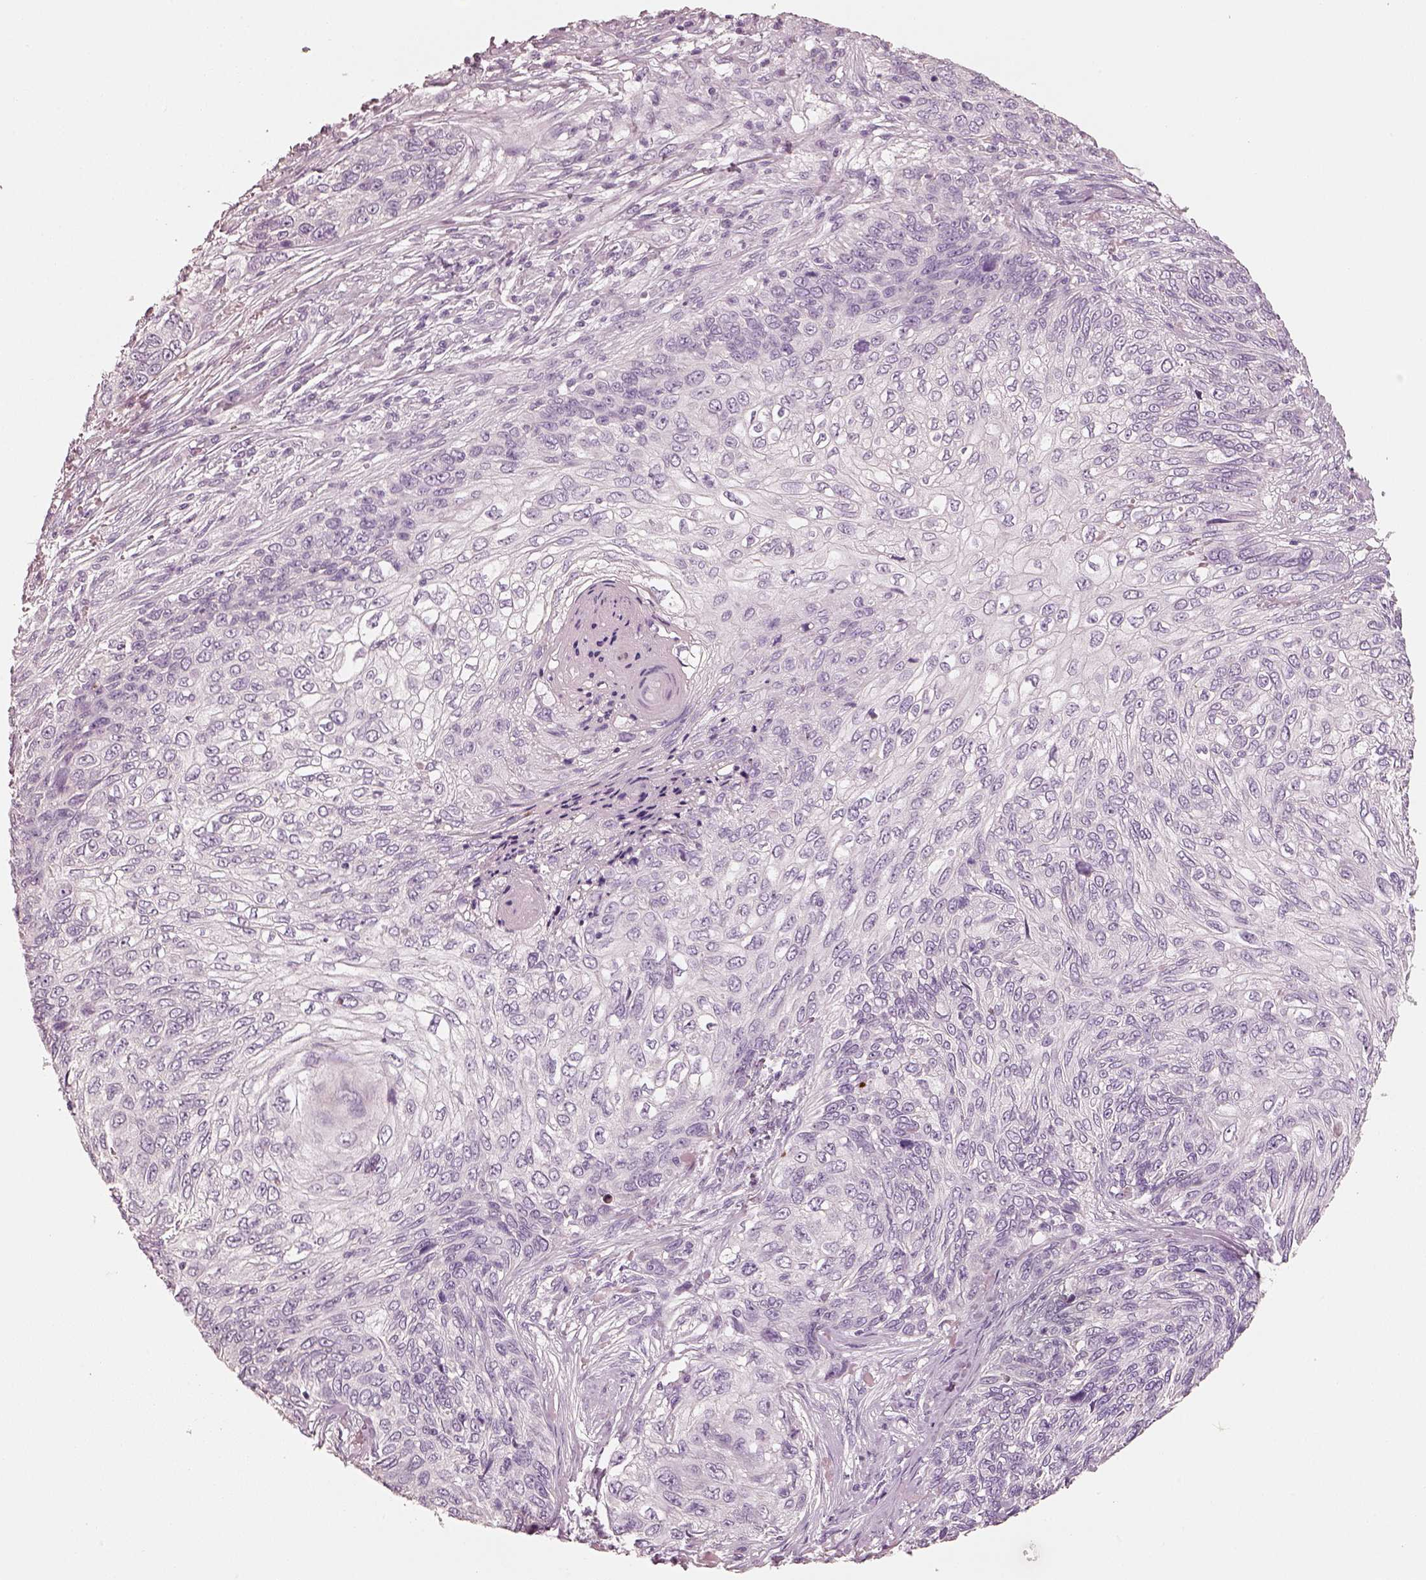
{"staining": {"intensity": "negative", "quantity": "none", "location": "none"}, "tissue": "skin cancer", "cell_type": "Tumor cells", "image_type": "cancer", "snomed": [{"axis": "morphology", "description": "Squamous cell carcinoma, NOS"}, {"axis": "topography", "description": "Skin"}], "caption": "An IHC histopathology image of skin squamous cell carcinoma is shown. There is no staining in tumor cells of skin squamous cell carcinoma.", "gene": "R3HDML", "patient": {"sex": "male", "age": 92}}